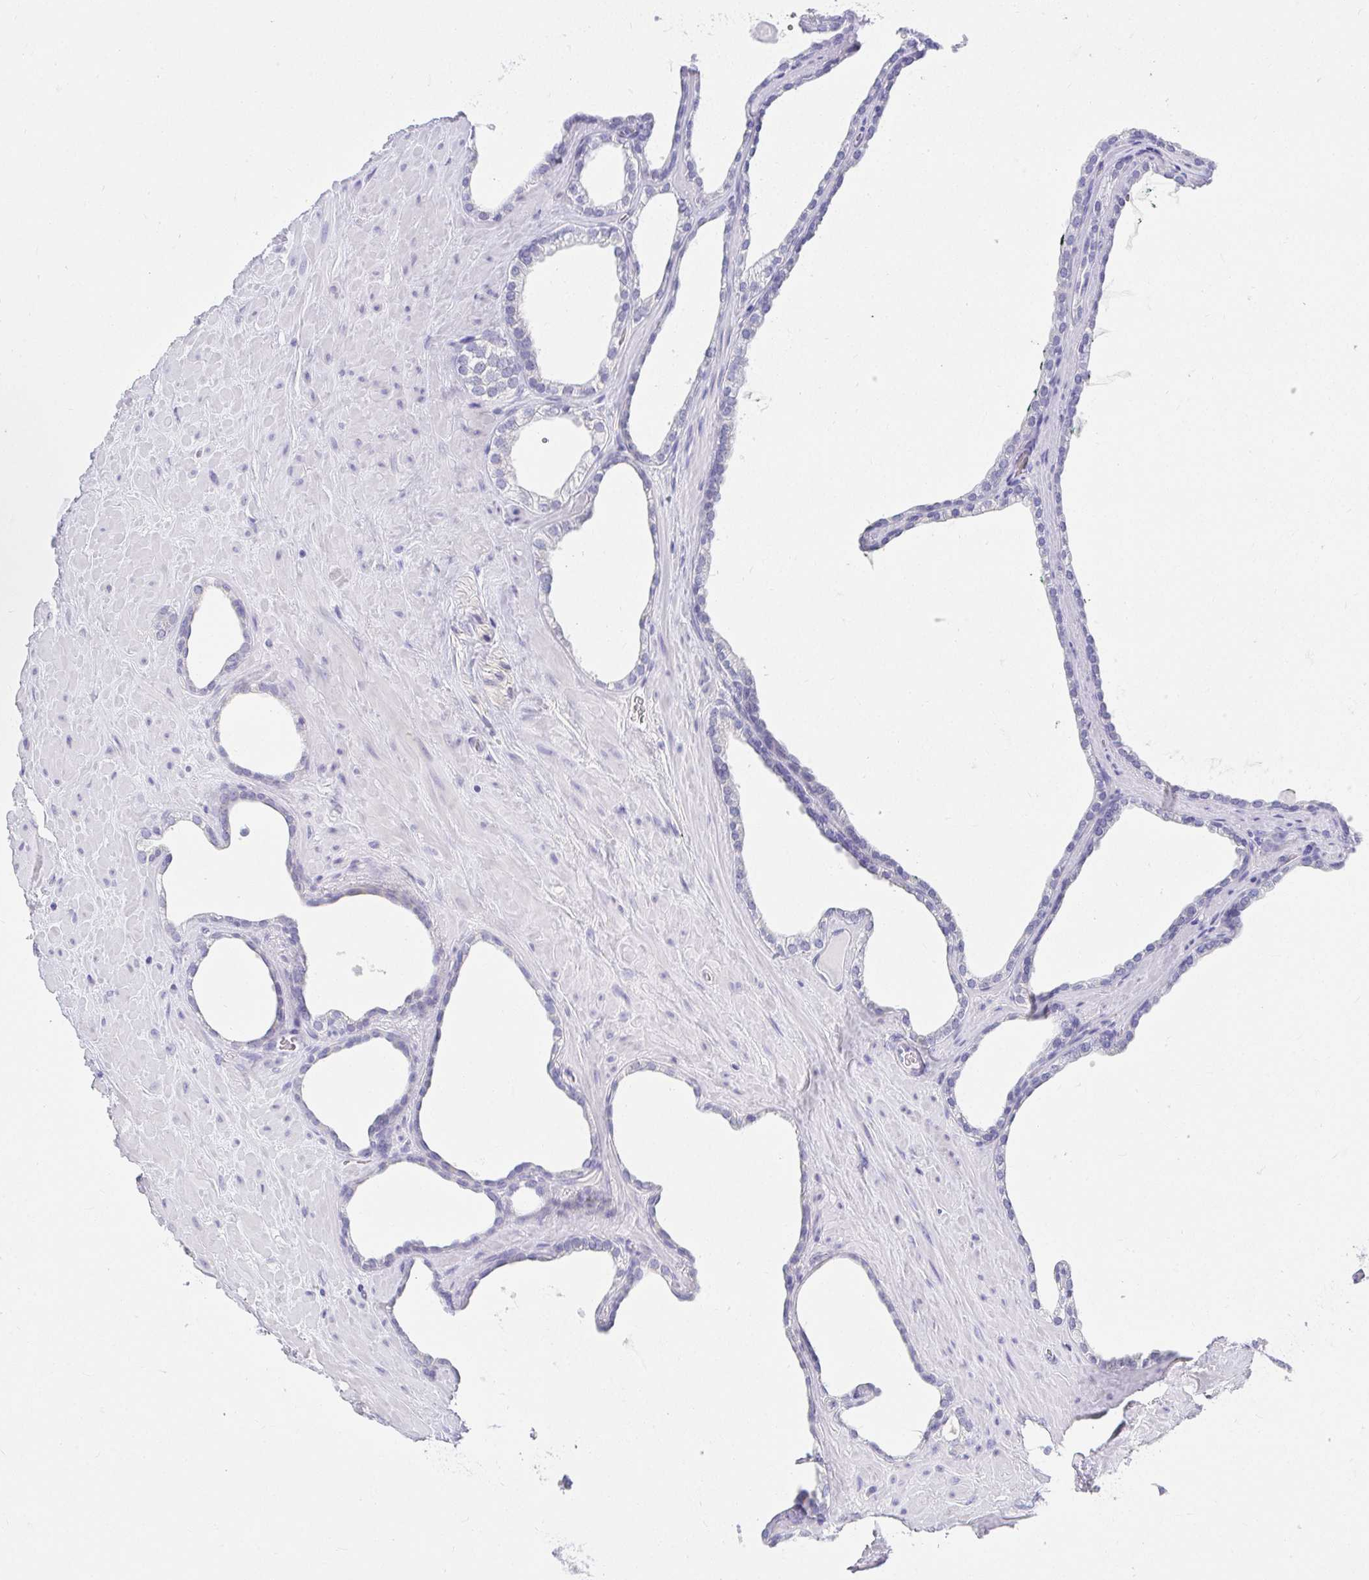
{"staining": {"intensity": "negative", "quantity": "none", "location": "none"}, "tissue": "prostate cancer", "cell_type": "Tumor cells", "image_type": "cancer", "snomed": [{"axis": "morphology", "description": "Adenocarcinoma, High grade"}, {"axis": "topography", "description": "Prostate"}], "caption": "High magnification brightfield microscopy of prostate adenocarcinoma (high-grade) stained with DAB (3,3'-diaminobenzidine) (brown) and counterstained with hematoxylin (blue): tumor cells show no significant staining. (Immunohistochemistry (ihc), brightfield microscopy, high magnification).", "gene": "VGLL1", "patient": {"sex": "male", "age": 68}}